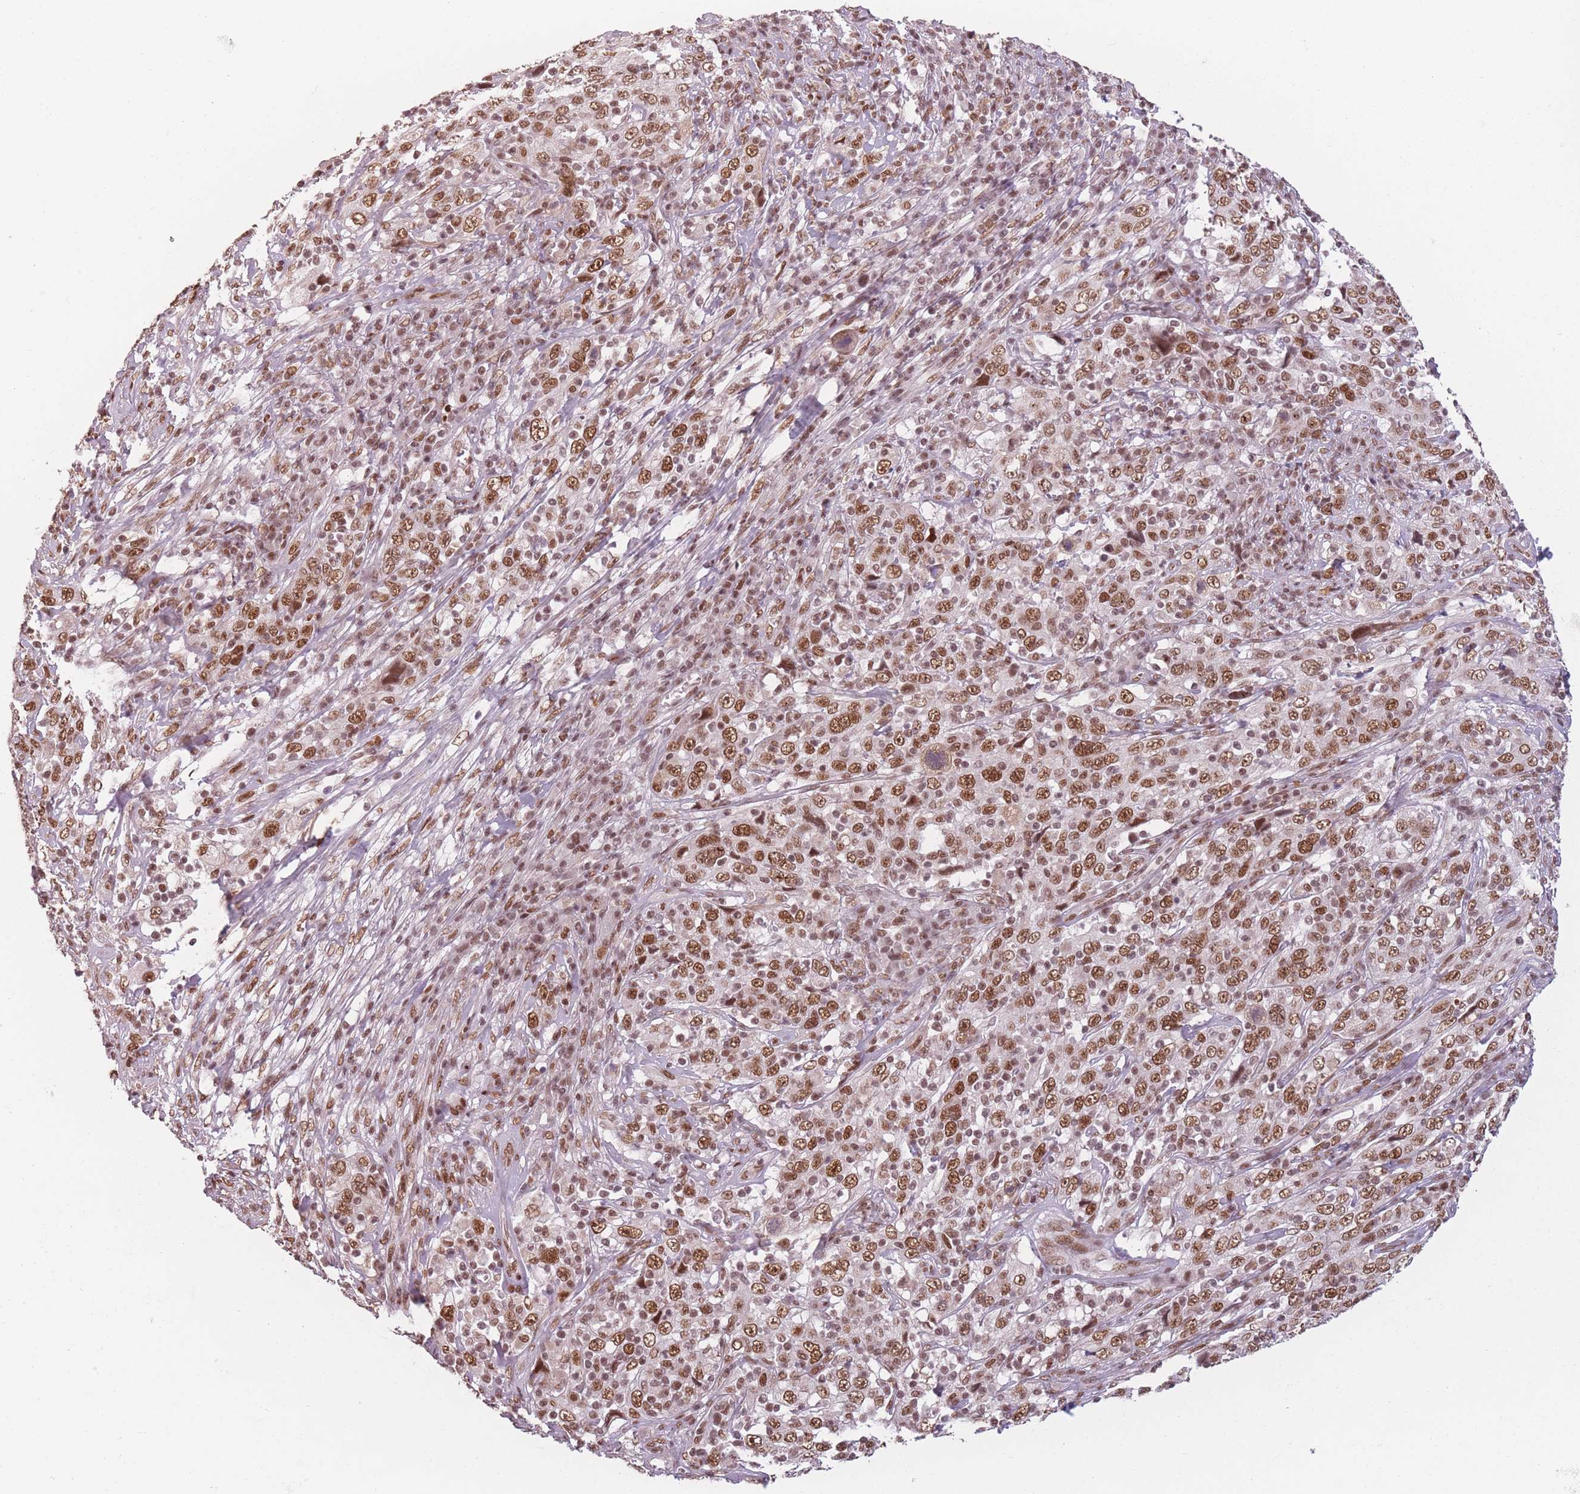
{"staining": {"intensity": "strong", "quantity": ">75%", "location": "nuclear"}, "tissue": "cervical cancer", "cell_type": "Tumor cells", "image_type": "cancer", "snomed": [{"axis": "morphology", "description": "Squamous cell carcinoma, NOS"}, {"axis": "topography", "description": "Cervix"}], "caption": "Immunohistochemistry (IHC) of squamous cell carcinoma (cervical) reveals high levels of strong nuclear expression in approximately >75% of tumor cells.", "gene": "SUPT6H", "patient": {"sex": "female", "age": 46}}